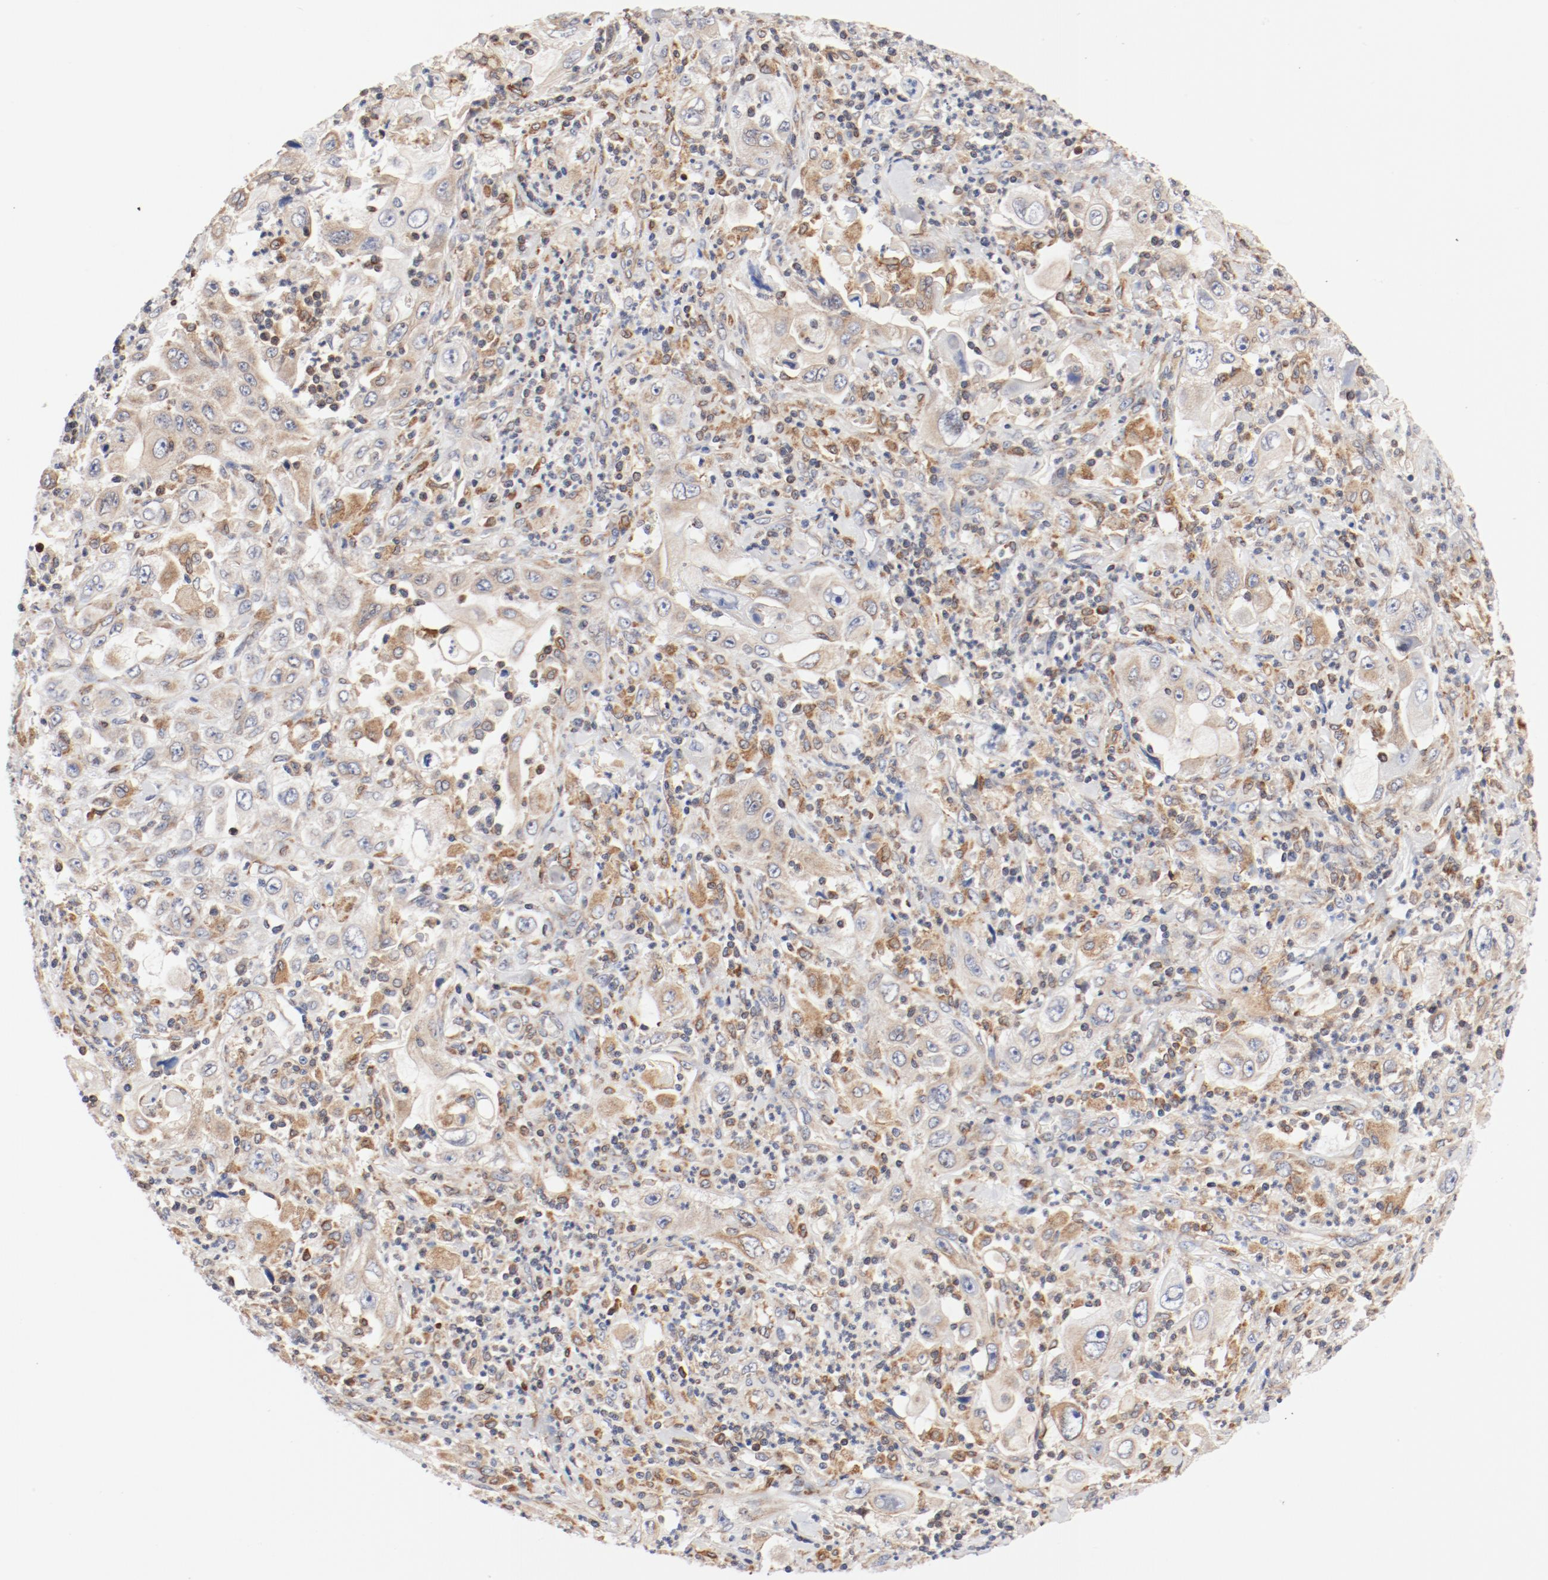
{"staining": {"intensity": "moderate", "quantity": "25%-75%", "location": "cytoplasmic/membranous"}, "tissue": "pancreatic cancer", "cell_type": "Tumor cells", "image_type": "cancer", "snomed": [{"axis": "morphology", "description": "Adenocarcinoma, NOS"}, {"axis": "topography", "description": "Pancreas"}], "caption": "Immunohistochemical staining of adenocarcinoma (pancreatic) reveals medium levels of moderate cytoplasmic/membranous protein staining in approximately 25%-75% of tumor cells.", "gene": "PDPK1", "patient": {"sex": "male", "age": 70}}